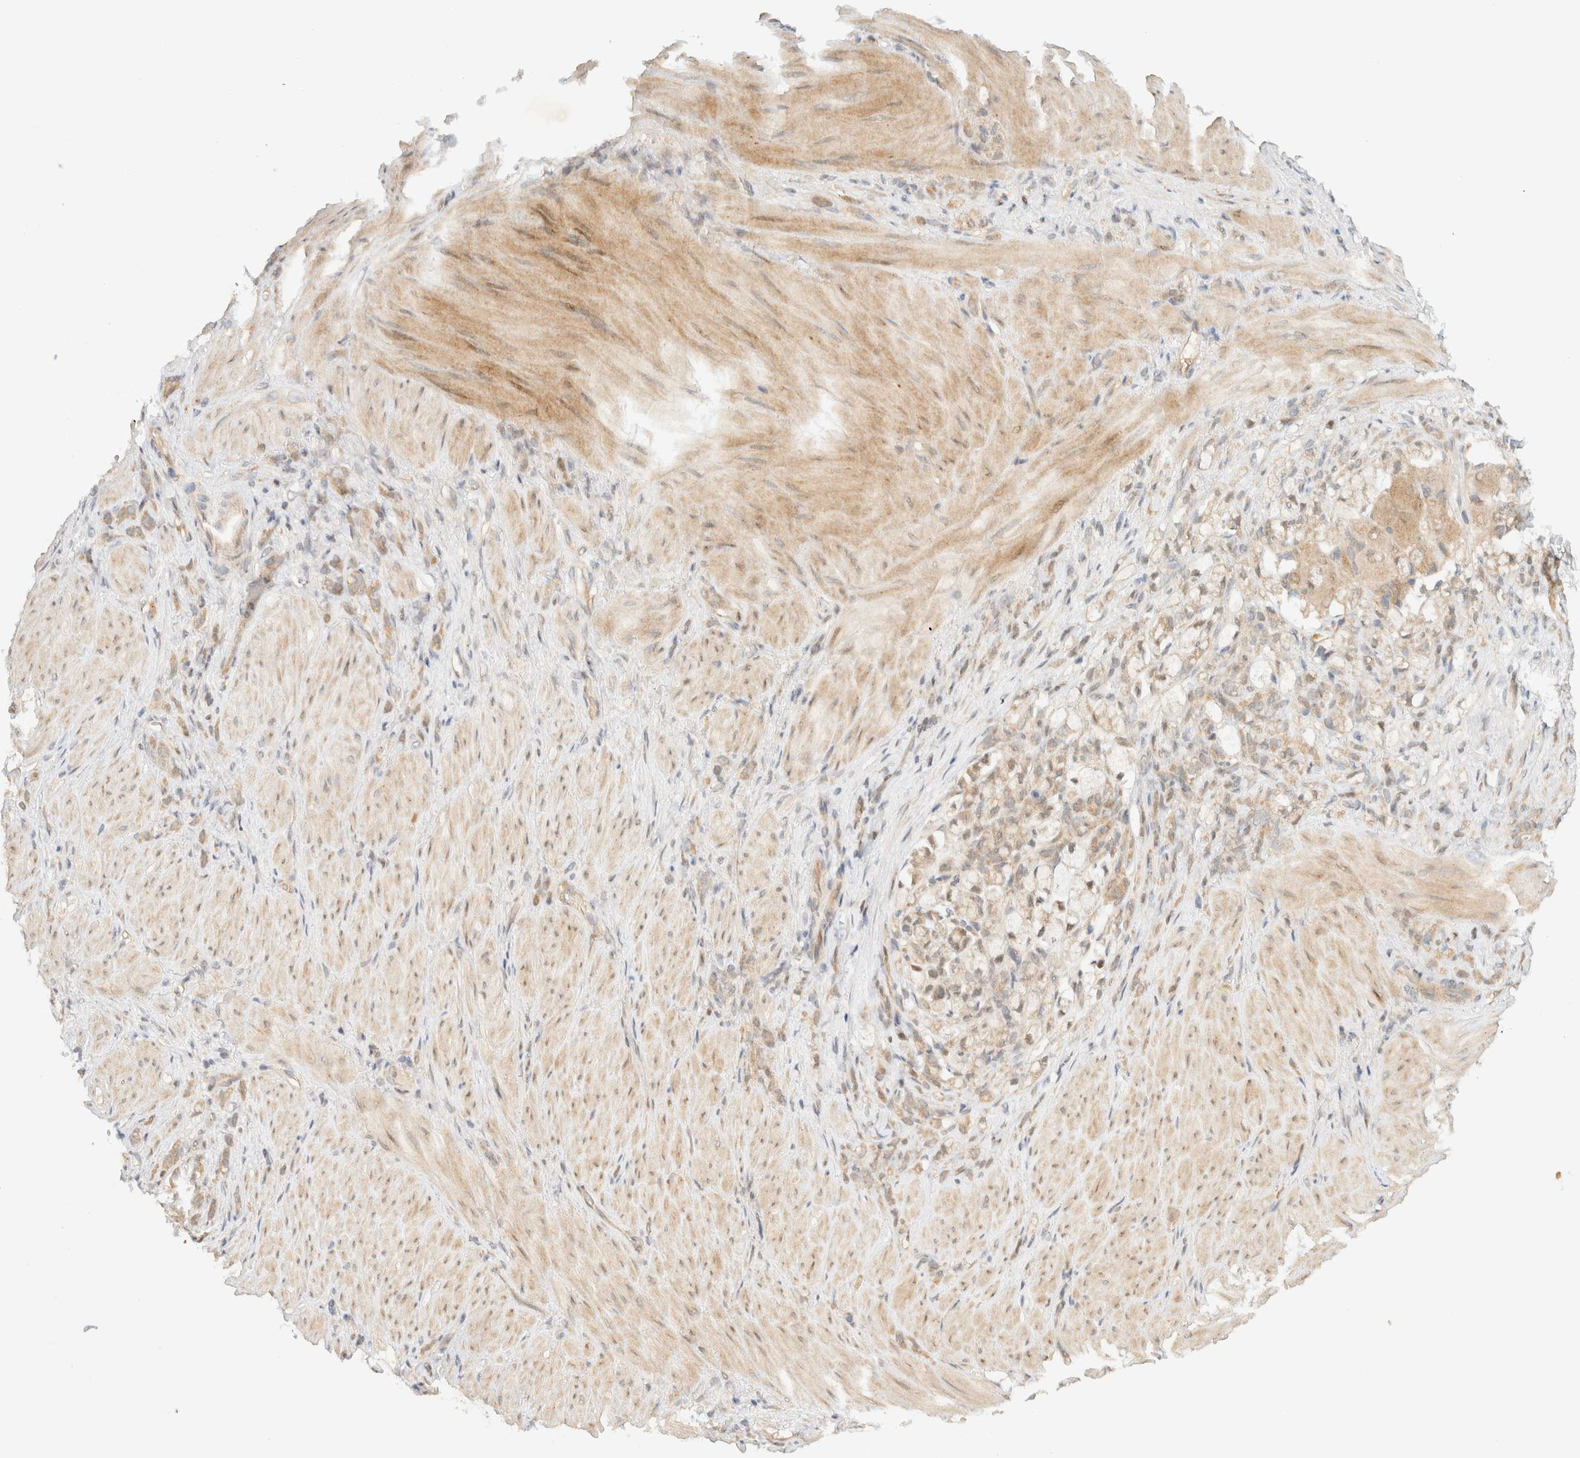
{"staining": {"intensity": "weak", "quantity": "25%-75%", "location": "cytoplasmic/membranous"}, "tissue": "stomach cancer", "cell_type": "Tumor cells", "image_type": "cancer", "snomed": [{"axis": "morphology", "description": "Normal tissue, NOS"}, {"axis": "morphology", "description": "Adenocarcinoma, NOS"}, {"axis": "topography", "description": "Stomach"}], "caption": "Weak cytoplasmic/membranous protein staining is present in approximately 25%-75% of tumor cells in stomach cancer. (Stains: DAB (3,3'-diaminobenzidine) in brown, nuclei in blue, Microscopy: brightfield microscopy at high magnification).", "gene": "ZBTB34", "patient": {"sex": "male", "age": 82}}